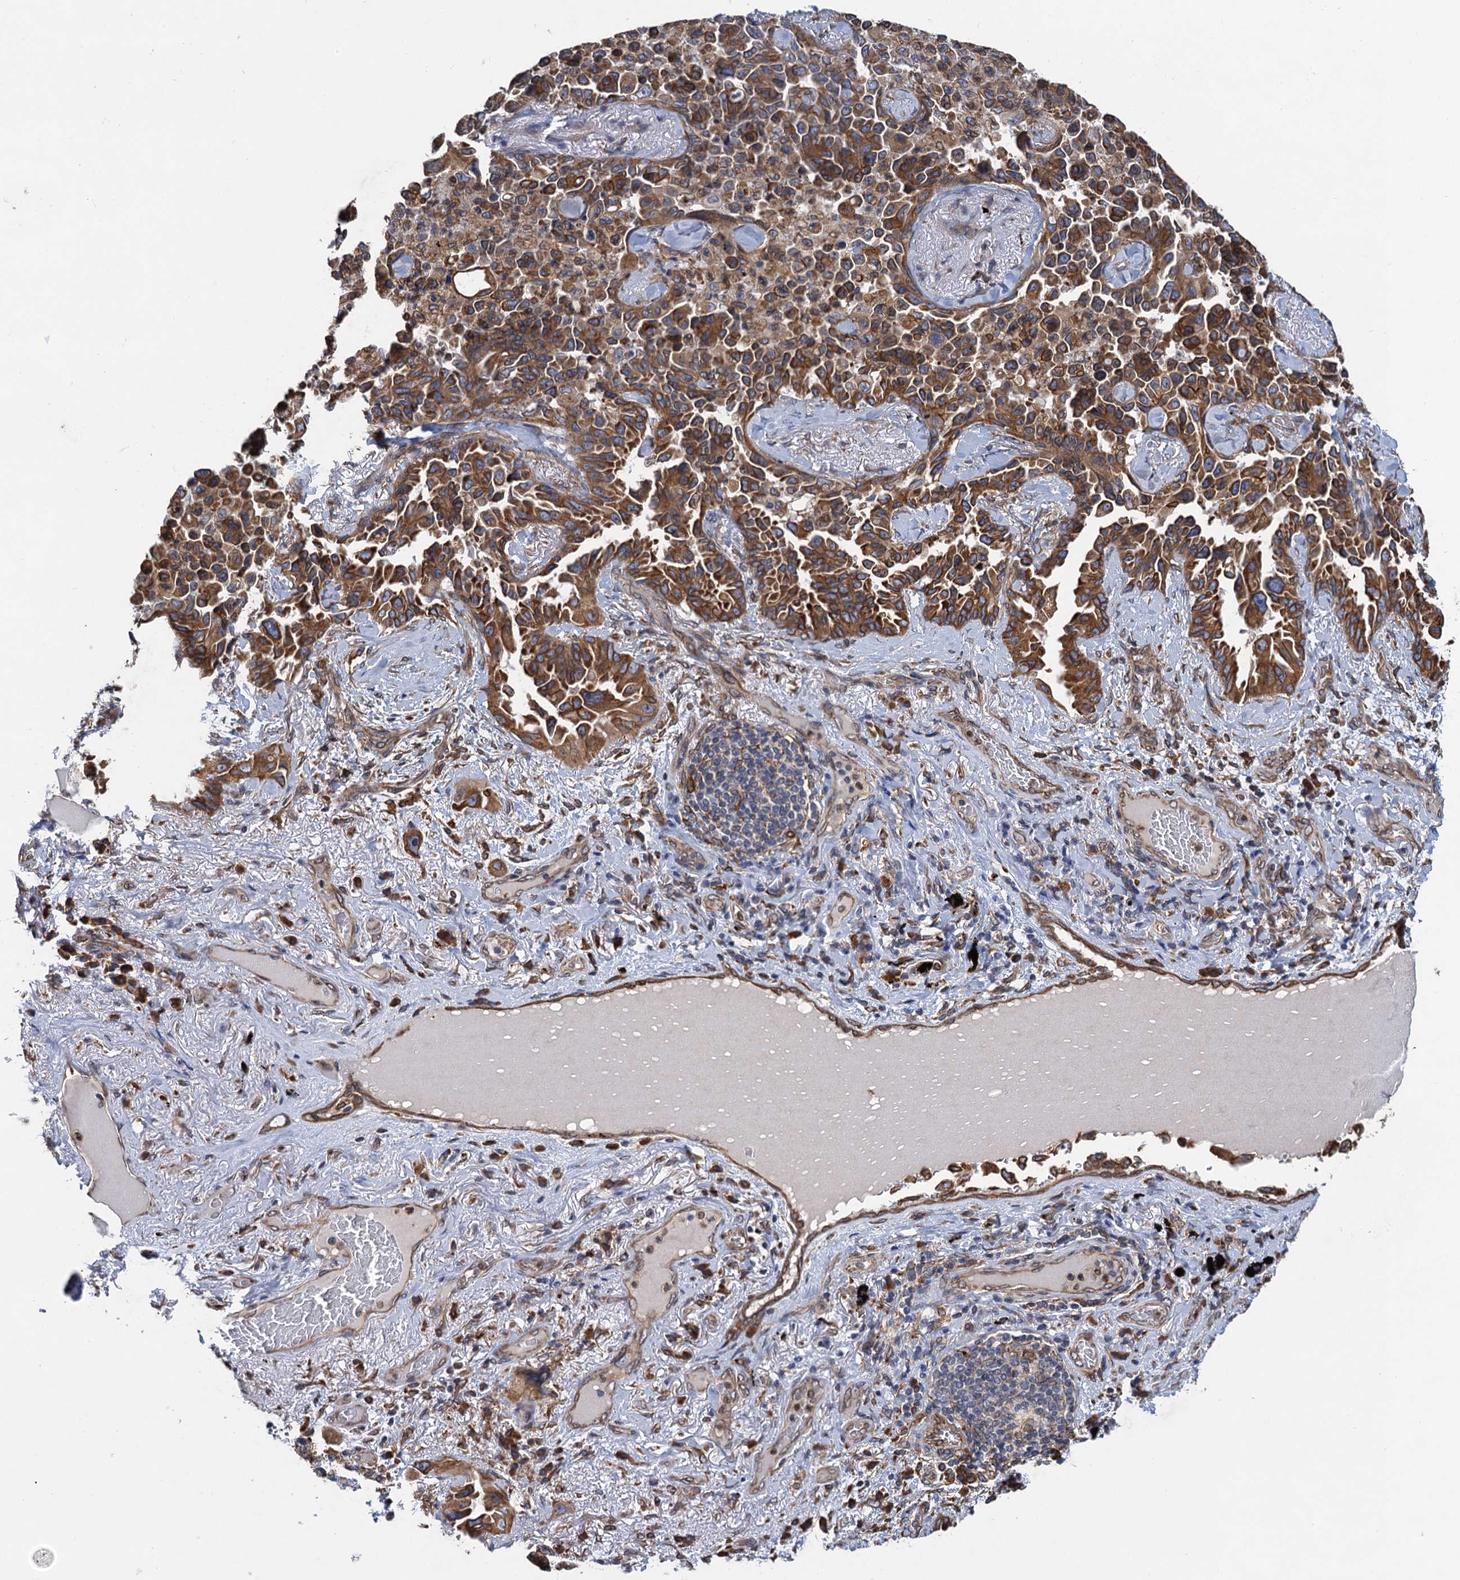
{"staining": {"intensity": "moderate", "quantity": ">75%", "location": "cytoplasmic/membranous"}, "tissue": "lung cancer", "cell_type": "Tumor cells", "image_type": "cancer", "snomed": [{"axis": "morphology", "description": "Adenocarcinoma, NOS"}, {"axis": "topography", "description": "Lung"}], "caption": "This photomicrograph demonstrates lung cancer stained with IHC to label a protein in brown. The cytoplasmic/membranous of tumor cells show moderate positivity for the protein. Nuclei are counter-stained blue.", "gene": "ARMC5", "patient": {"sex": "female", "age": 67}}